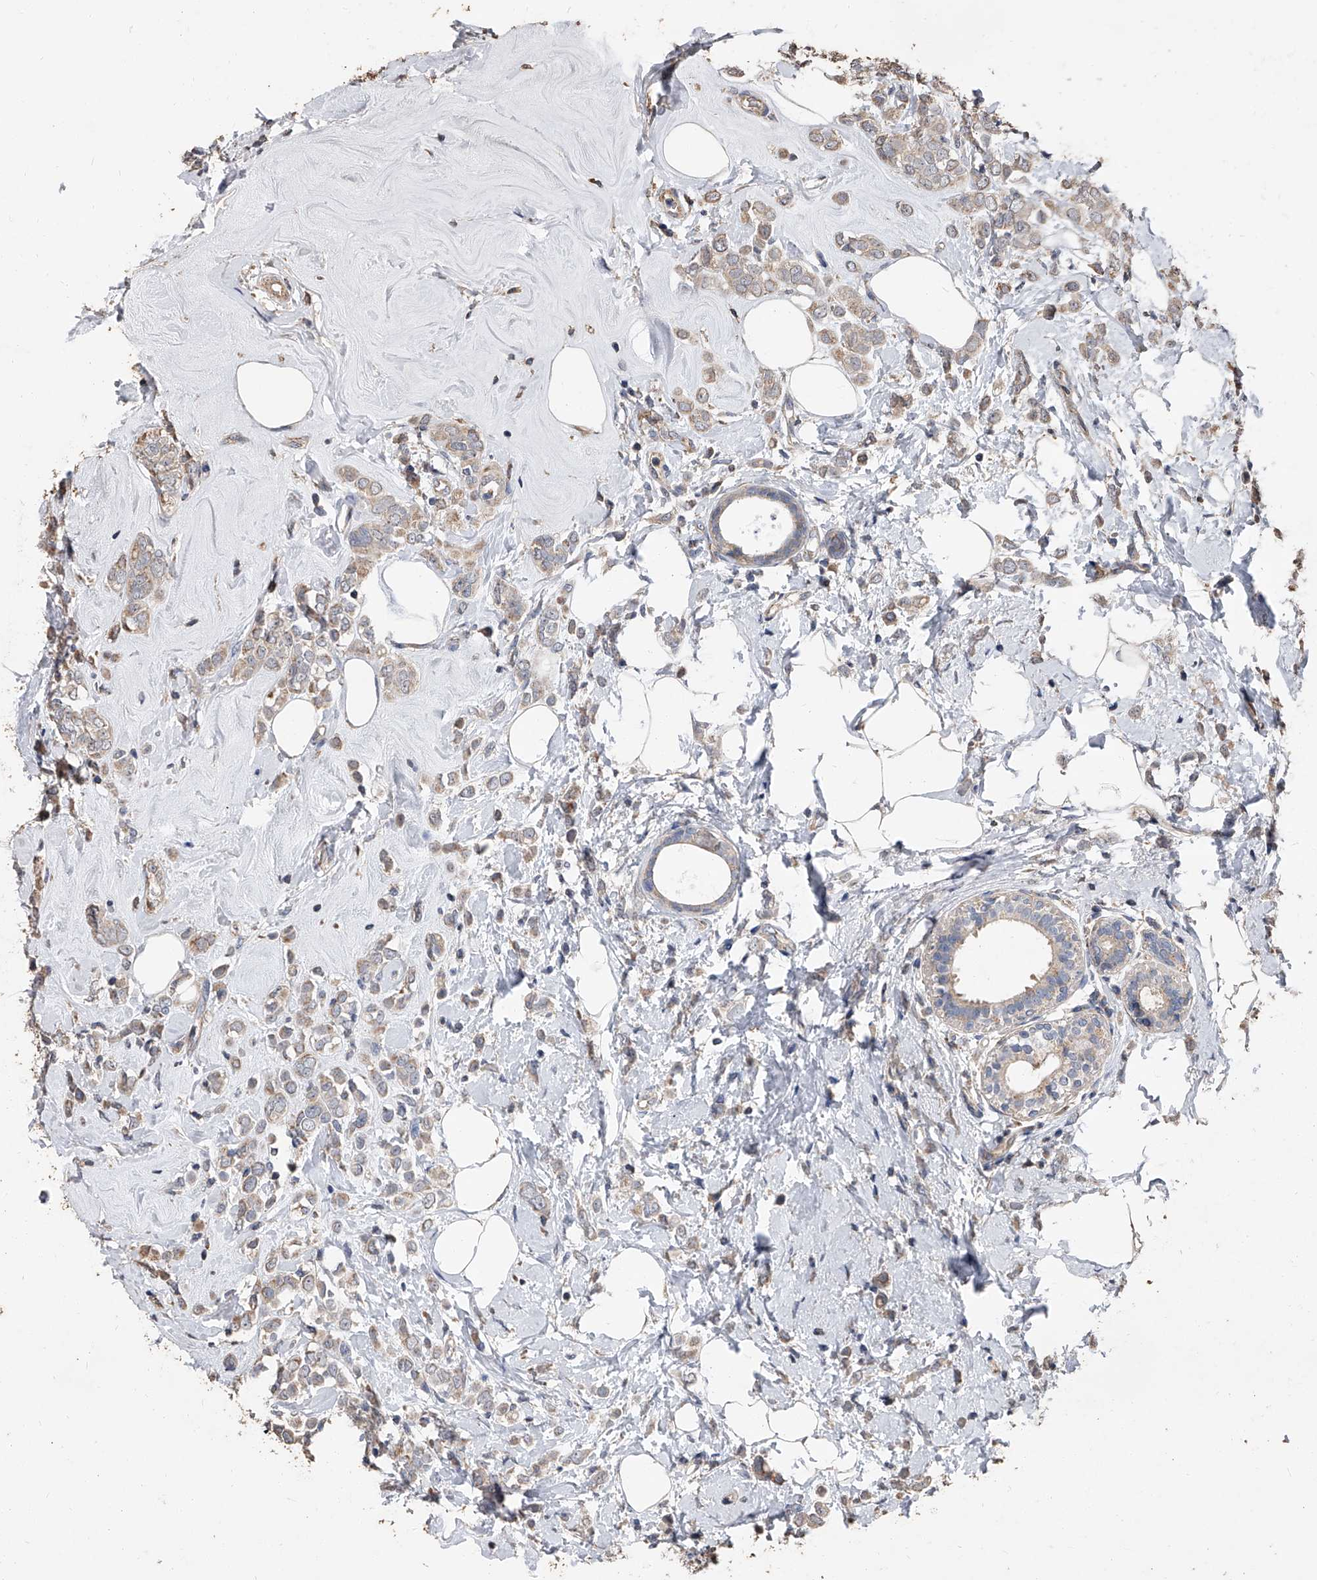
{"staining": {"intensity": "weak", "quantity": "25%-75%", "location": "cytoplasmic/membranous"}, "tissue": "breast cancer", "cell_type": "Tumor cells", "image_type": "cancer", "snomed": [{"axis": "morphology", "description": "Lobular carcinoma"}, {"axis": "topography", "description": "Breast"}], "caption": "Brown immunohistochemical staining in human lobular carcinoma (breast) reveals weak cytoplasmic/membranous staining in approximately 25%-75% of tumor cells.", "gene": "LTV1", "patient": {"sex": "female", "age": 47}}